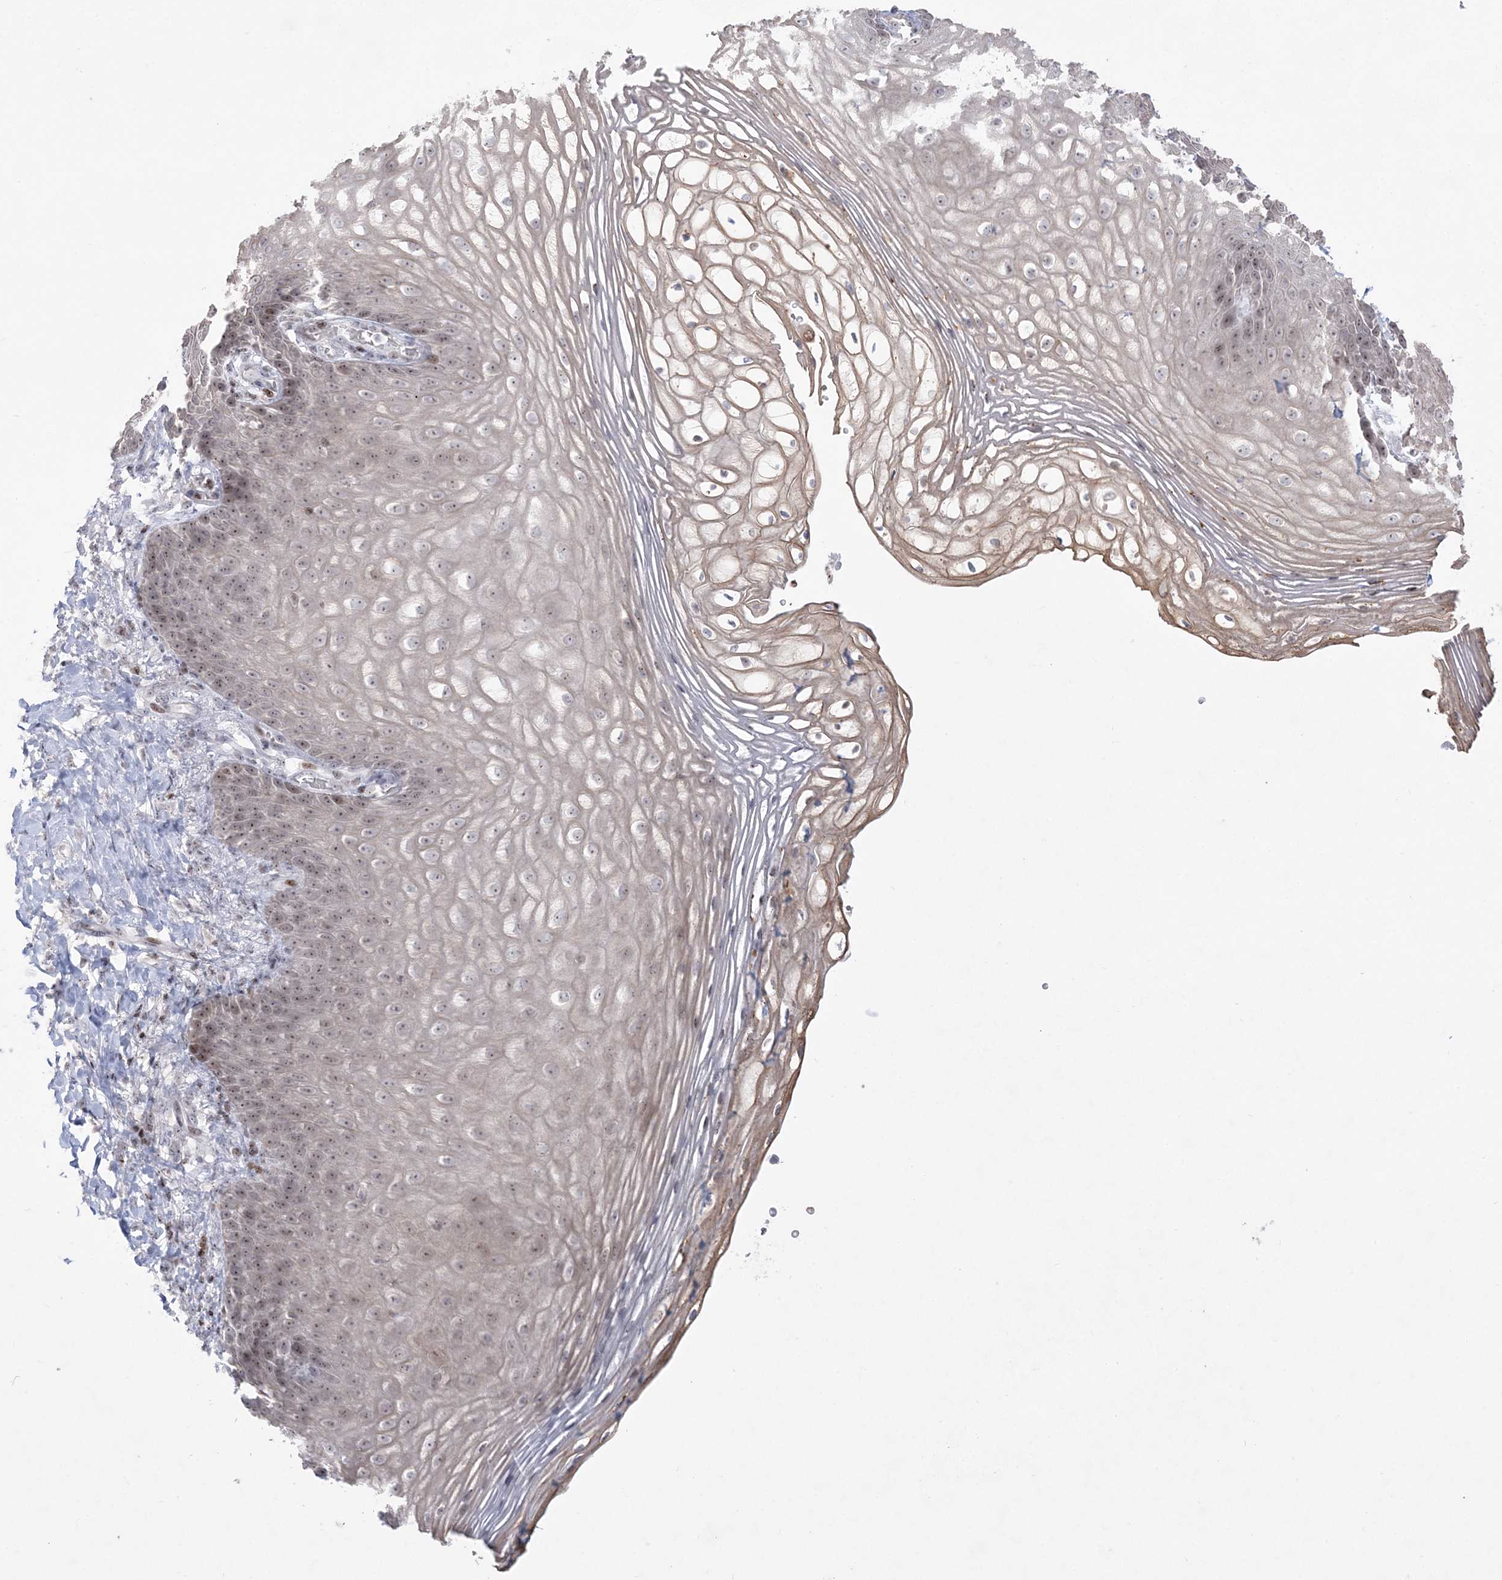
{"staining": {"intensity": "weak", "quantity": "25%-75%", "location": "cytoplasmic/membranous,nuclear"}, "tissue": "vagina", "cell_type": "Squamous epithelial cells", "image_type": "normal", "snomed": [{"axis": "morphology", "description": "Normal tissue, NOS"}, {"axis": "topography", "description": "Vagina"}], "caption": "Immunohistochemistry (IHC) histopathology image of benign vagina stained for a protein (brown), which shows low levels of weak cytoplasmic/membranous,nuclear positivity in about 25%-75% of squamous epithelial cells.", "gene": "SH3BP4", "patient": {"sex": "female", "age": 60}}